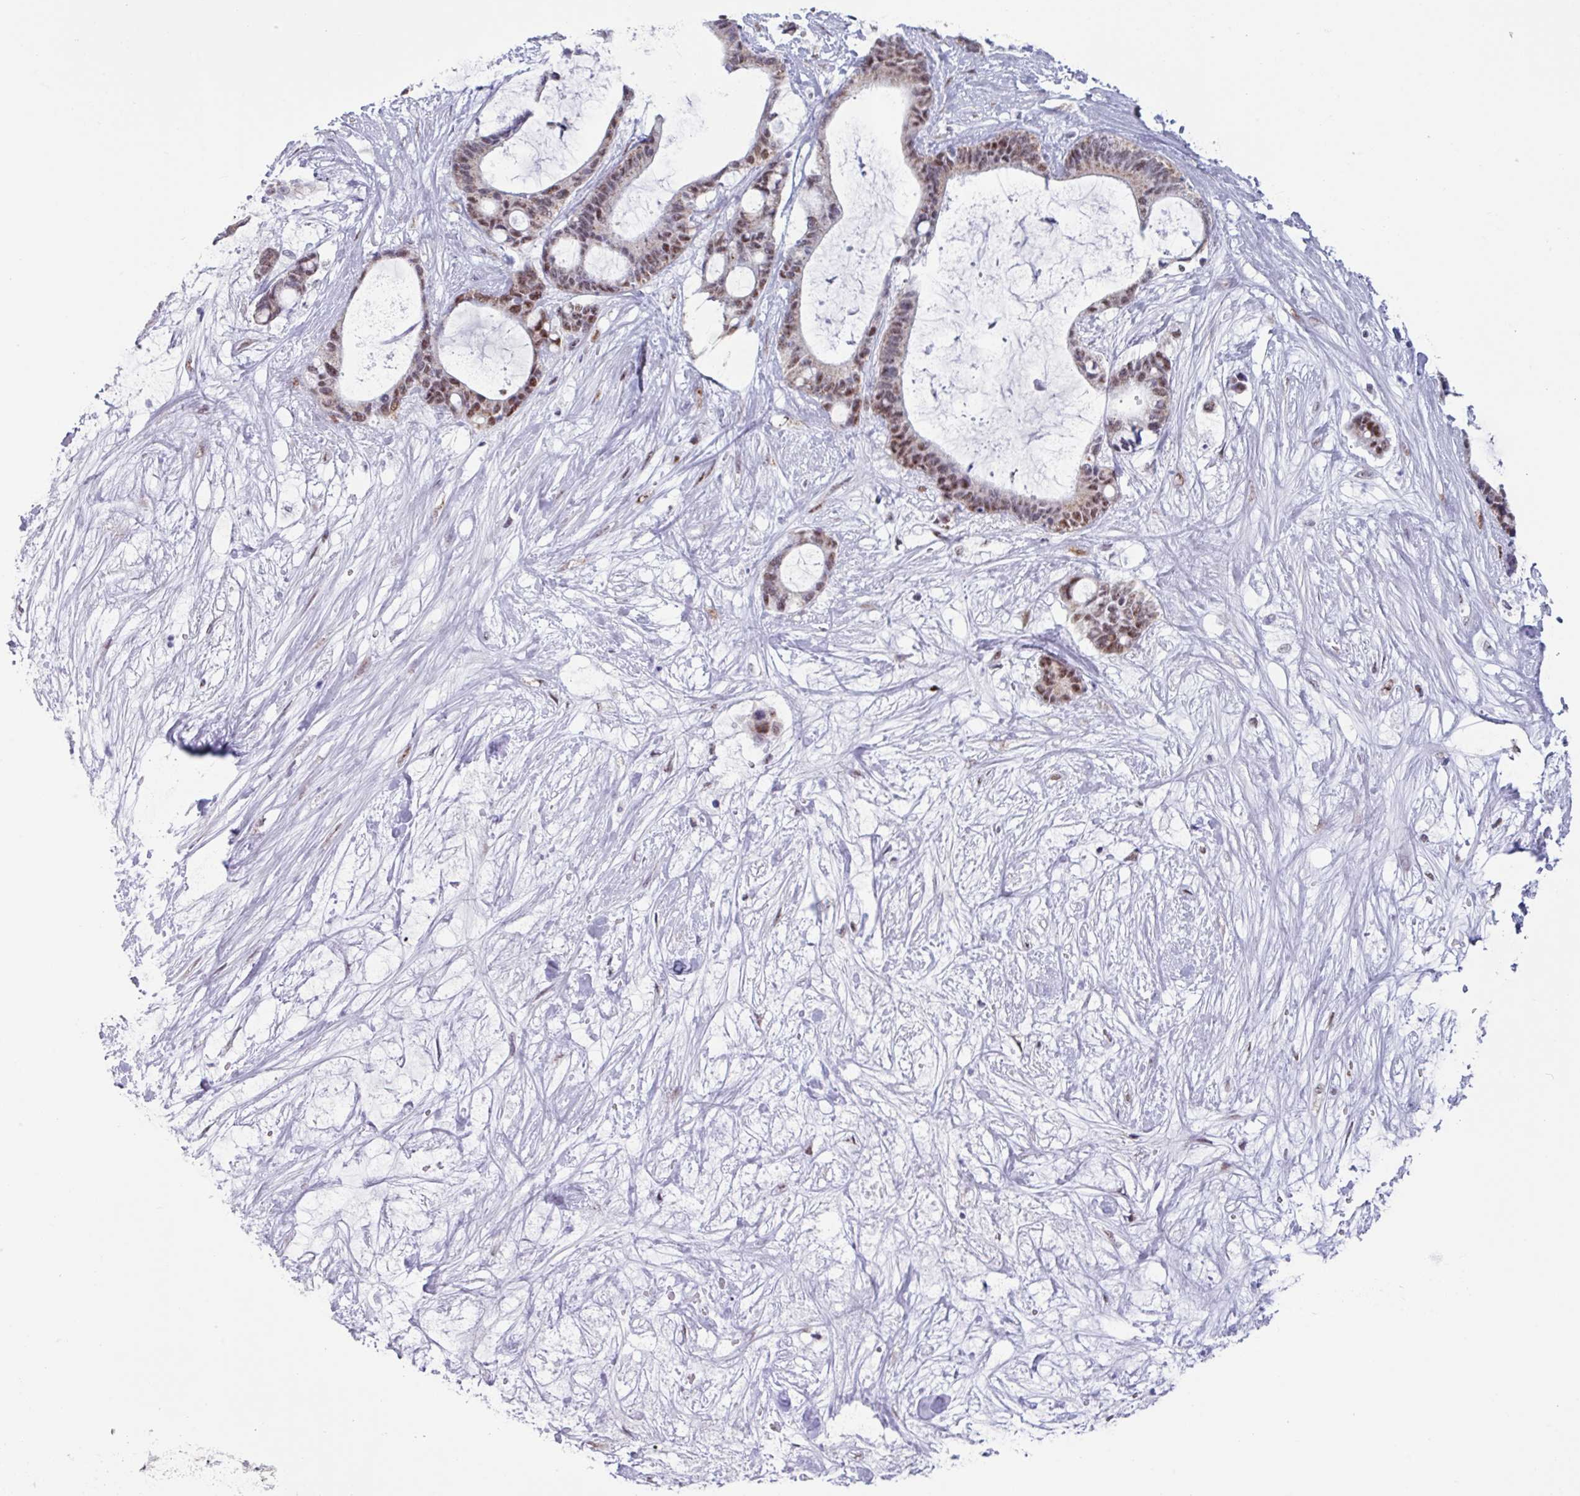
{"staining": {"intensity": "moderate", "quantity": "25%-75%", "location": "nuclear"}, "tissue": "liver cancer", "cell_type": "Tumor cells", "image_type": "cancer", "snomed": [{"axis": "morphology", "description": "Normal tissue, NOS"}, {"axis": "morphology", "description": "Cholangiocarcinoma"}, {"axis": "topography", "description": "Liver"}, {"axis": "topography", "description": "Peripheral nerve tissue"}], "caption": "Liver cancer (cholangiocarcinoma) tissue demonstrates moderate nuclear staining in approximately 25%-75% of tumor cells", "gene": "PUF60", "patient": {"sex": "female", "age": 73}}